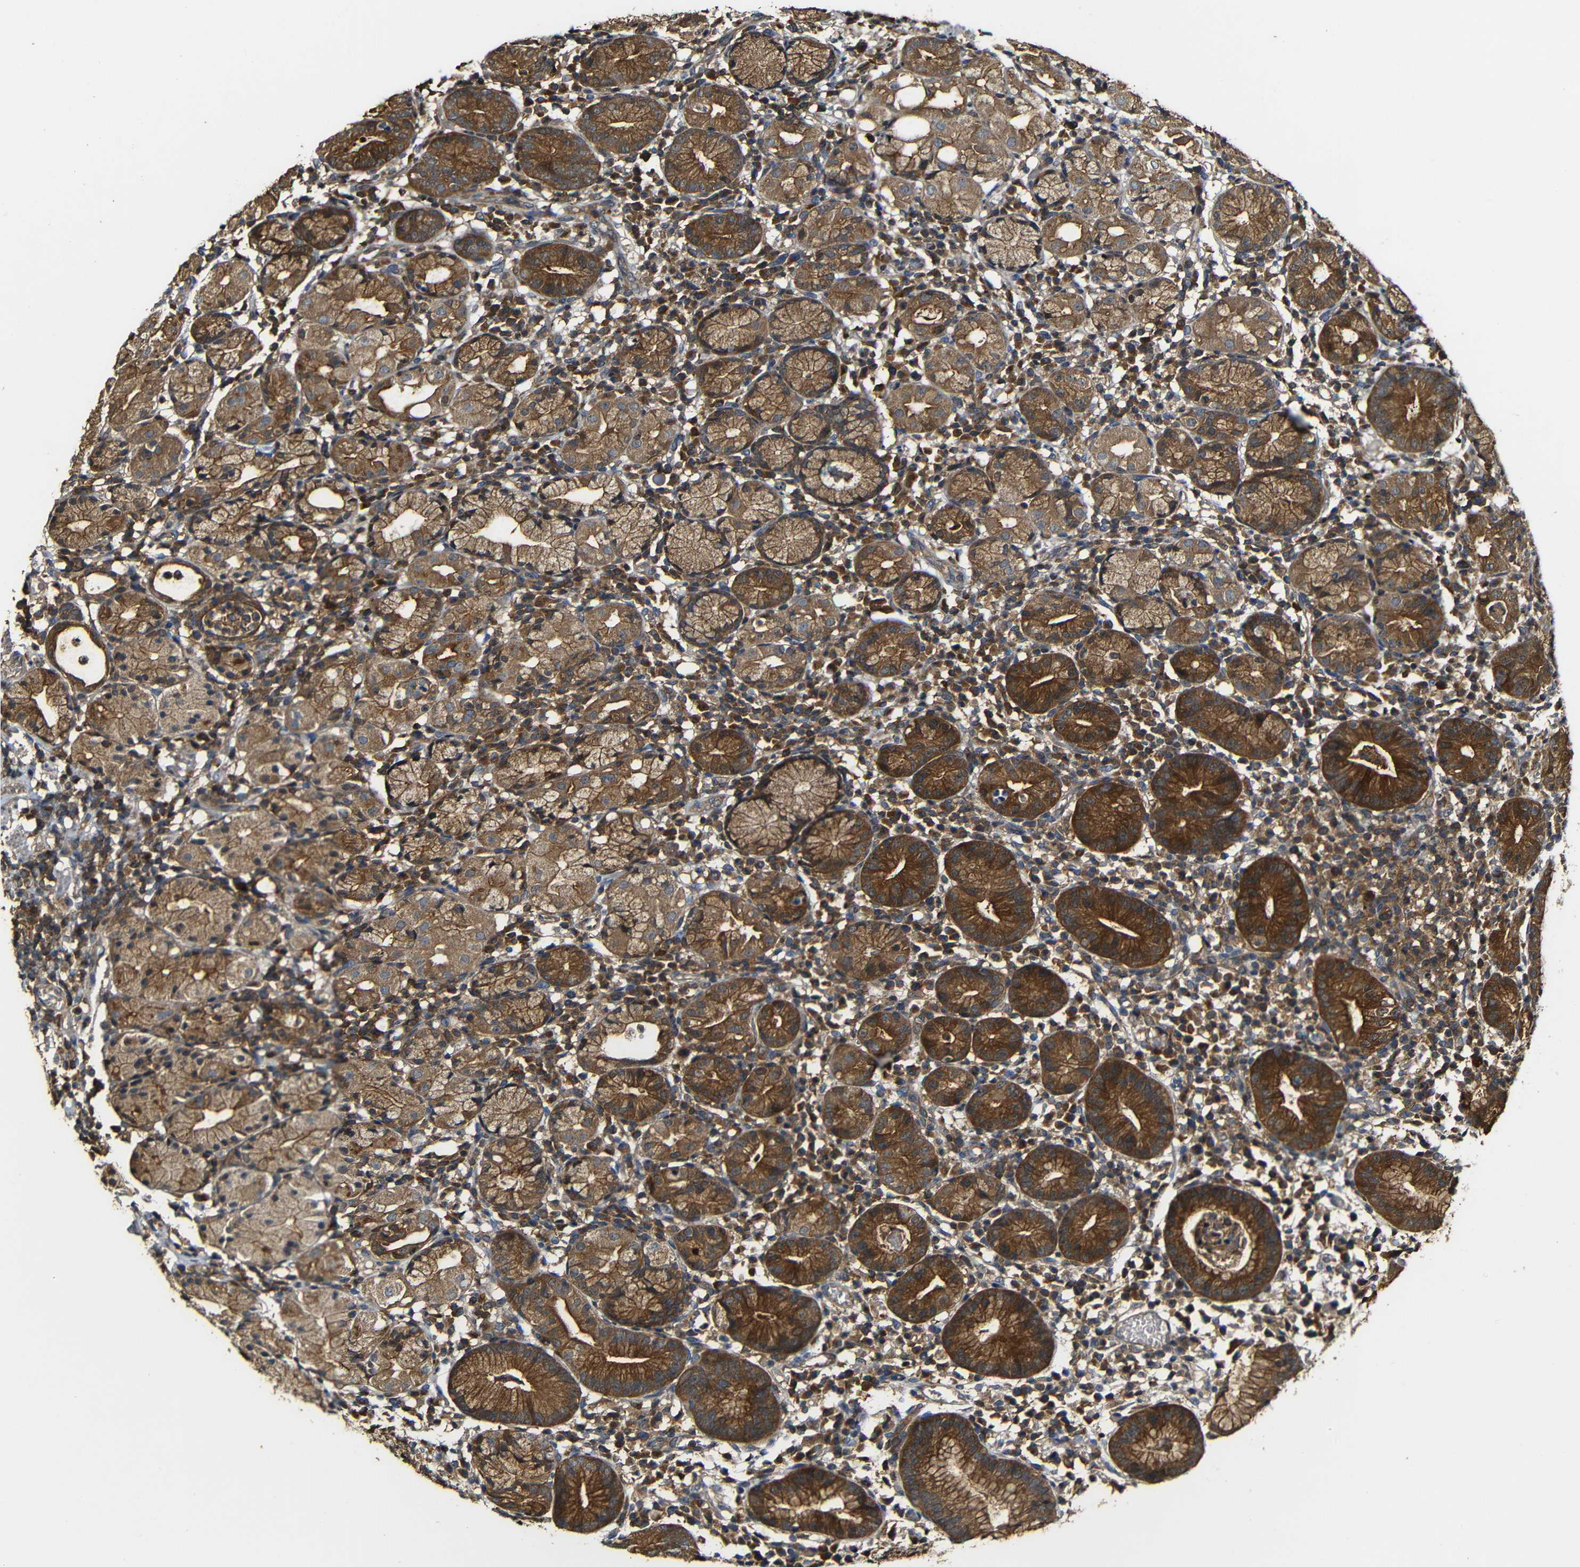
{"staining": {"intensity": "strong", "quantity": ">75%", "location": "cytoplasmic/membranous"}, "tissue": "stomach", "cell_type": "Glandular cells", "image_type": "normal", "snomed": [{"axis": "morphology", "description": "Normal tissue, NOS"}, {"axis": "topography", "description": "Stomach"}, {"axis": "topography", "description": "Stomach, lower"}], "caption": "IHC (DAB (3,3'-diaminobenzidine)) staining of benign stomach demonstrates strong cytoplasmic/membranous protein staining in about >75% of glandular cells. (Stains: DAB in brown, nuclei in blue, Microscopy: brightfield microscopy at high magnification).", "gene": "CASP8", "patient": {"sex": "female", "age": 75}}